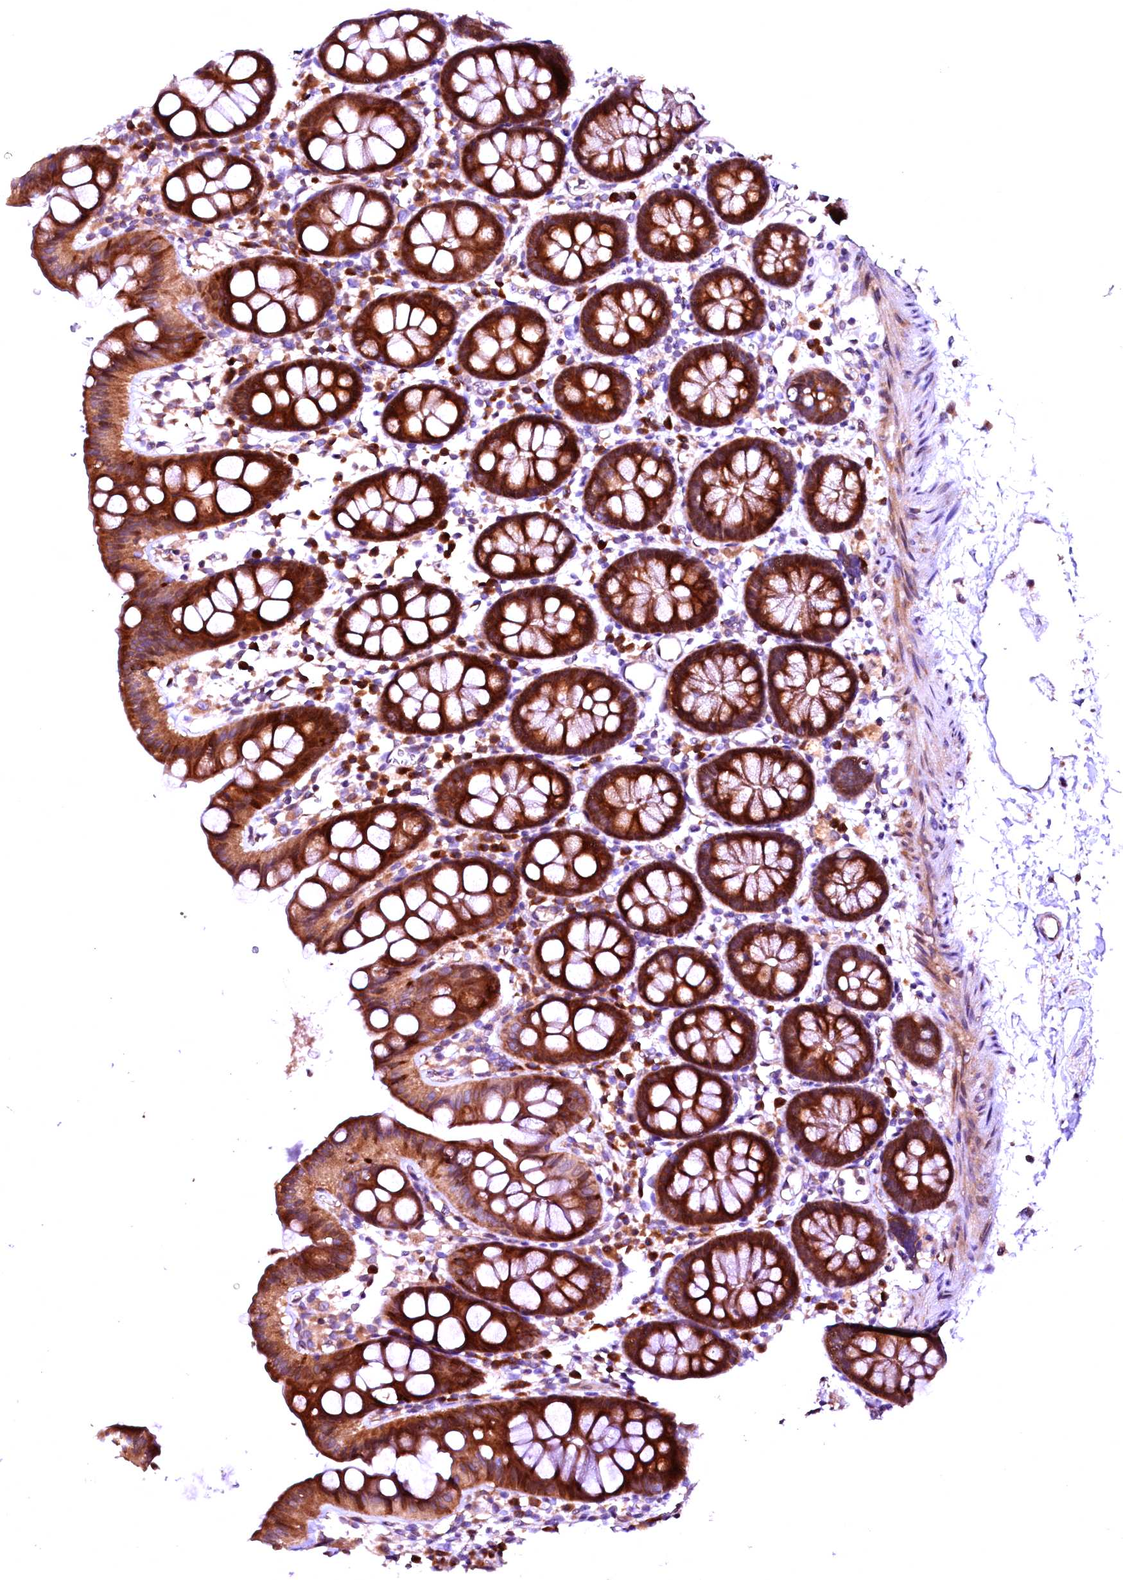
{"staining": {"intensity": "moderate", "quantity": ">75%", "location": "cytoplasmic/membranous"}, "tissue": "colon", "cell_type": "Endothelial cells", "image_type": "normal", "snomed": [{"axis": "morphology", "description": "Normal tissue, NOS"}, {"axis": "topography", "description": "Colon"}], "caption": "An IHC photomicrograph of unremarkable tissue is shown. Protein staining in brown labels moderate cytoplasmic/membranous positivity in colon within endothelial cells. (DAB (3,3'-diaminobenzidine) = brown stain, brightfield microscopy at high magnification).", "gene": "RPUSD2", "patient": {"sex": "male", "age": 75}}